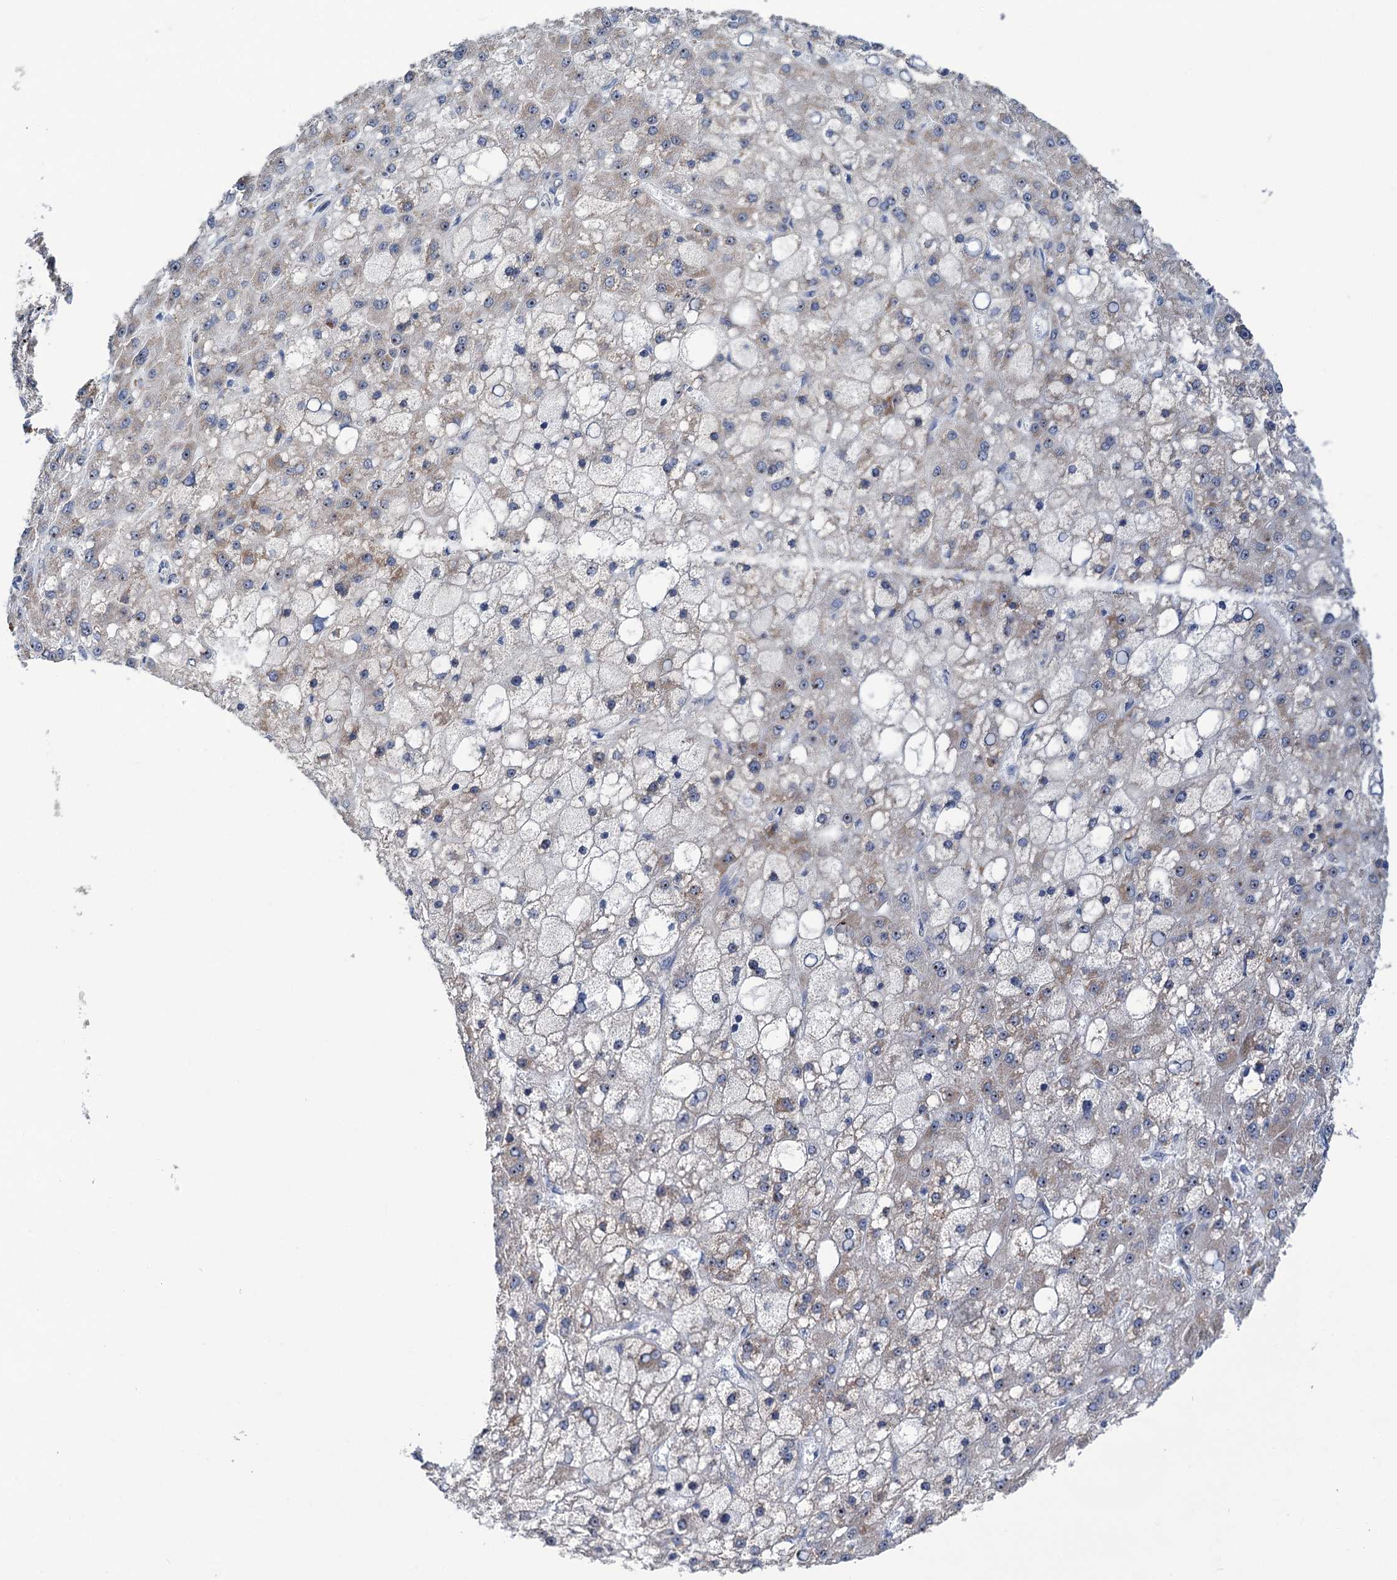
{"staining": {"intensity": "weak", "quantity": "25%-75%", "location": "cytoplasmic/membranous"}, "tissue": "liver cancer", "cell_type": "Tumor cells", "image_type": "cancer", "snomed": [{"axis": "morphology", "description": "Carcinoma, Hepatocellular, NOS"}, {"axis": "topography", "description": "Liver"}], "caption": "This histopathology image displays IHC staining of liver hepatocellular carcinoma, with low weak cytoplasmic/membranous expression in approximately 25%-75% of tumor cells.", "gene": "HTR3B", "patient": {"sex": "male", "age": 67}}